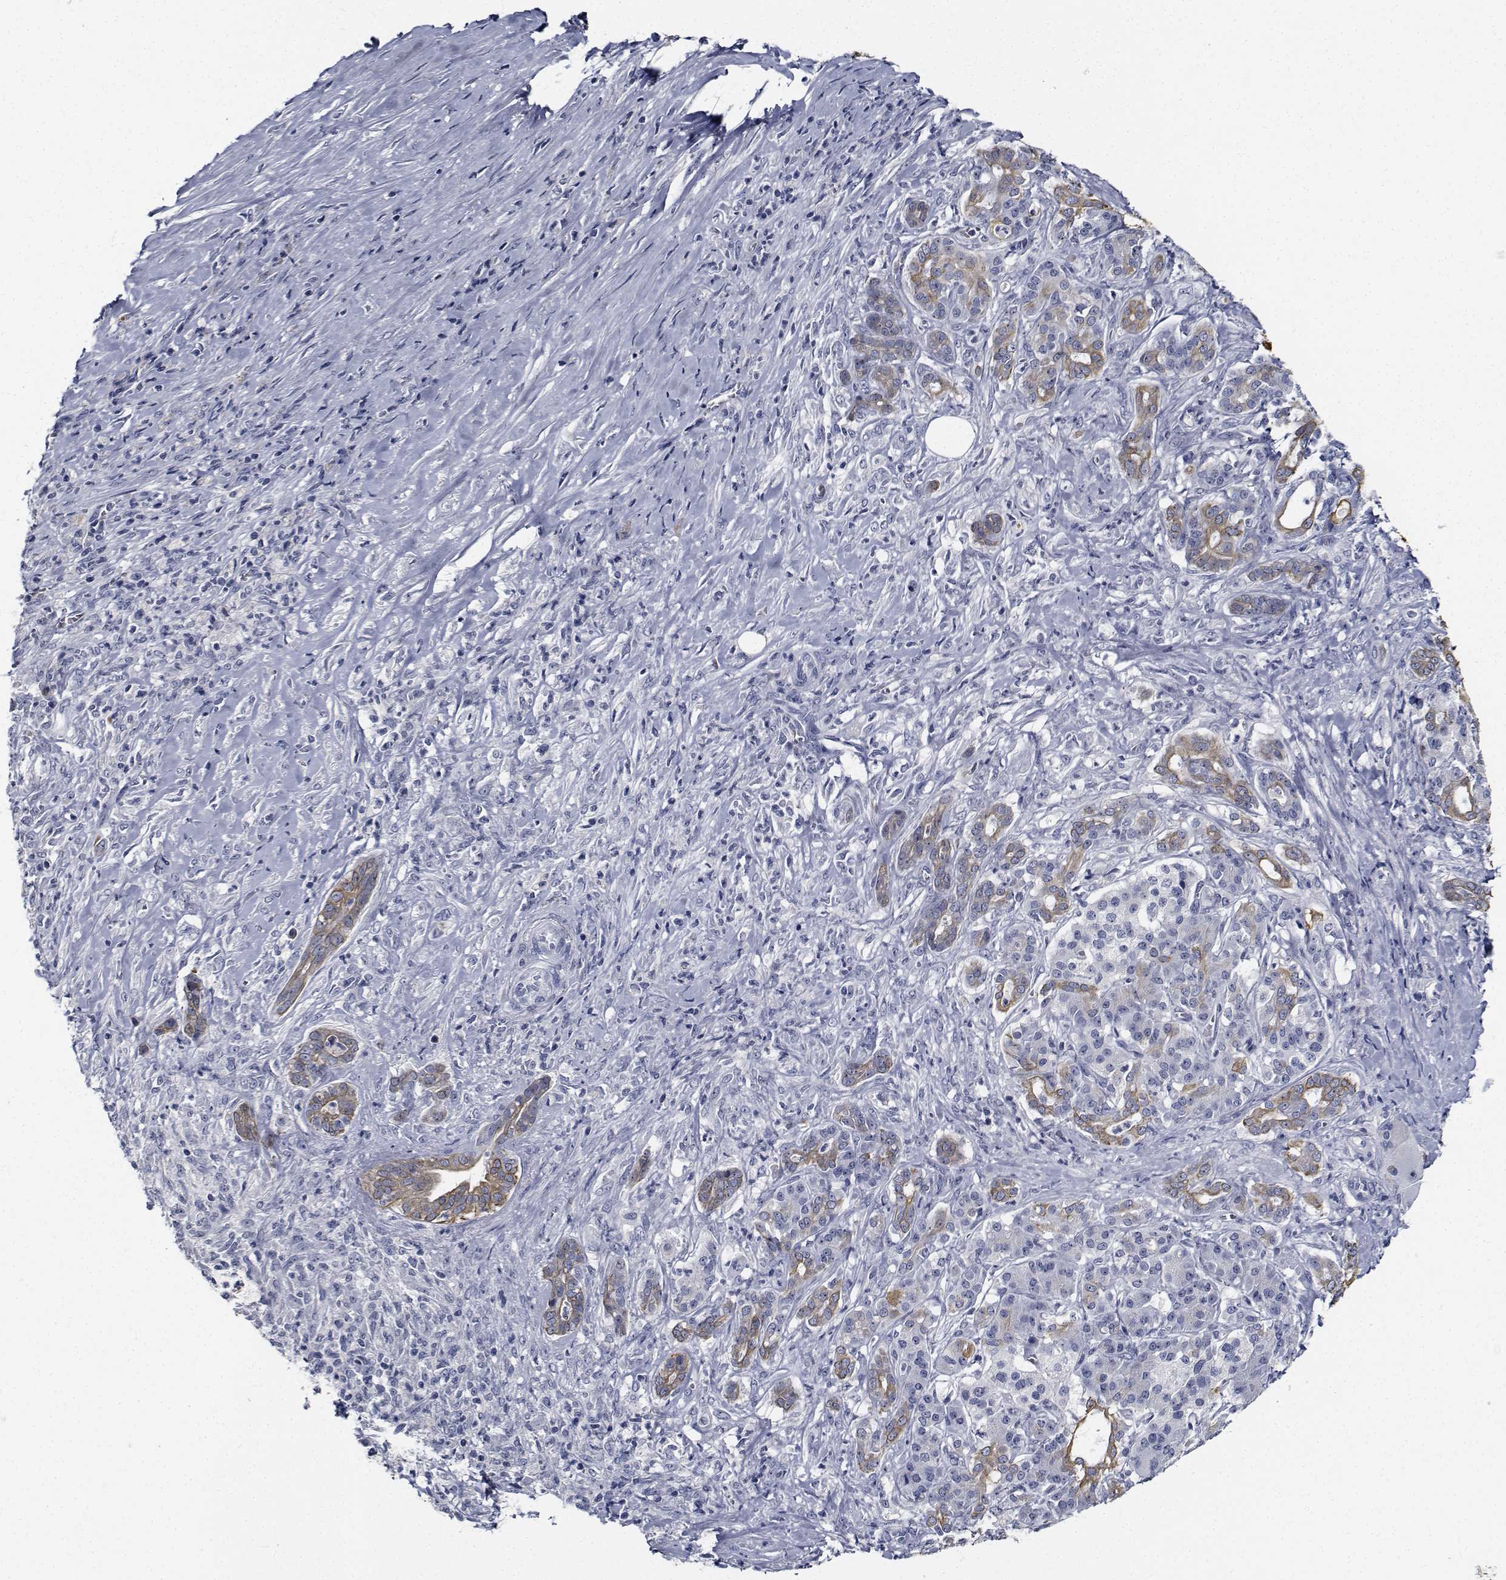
{"staining": {"intensity": "weak", "quantity": "25%-75%", "location": "cytoplasmic/membranous"}, "tissue": "pancreatic cancer", "cell_type": "Tumor cells", "image_type": "cancer", "snomed": [{"axis": "morphology", "description": "Normal tissue, NOS"}, {"axis": "morphology", "description": "Inflammation, NOS"}, {"axis": "morphology", "description": "Adenocarcinoma, NOS"}, {"axis": "topography", "description": "Pancreas"}], "caption": "Brown immunohistochemical staining in pancreatic cancer reveals weak cytoplasmic/membranous expression in approximately 25%-75% of tumor cells.", "gene": "NVL", "patient": {"sex": "male", "age": 57}}